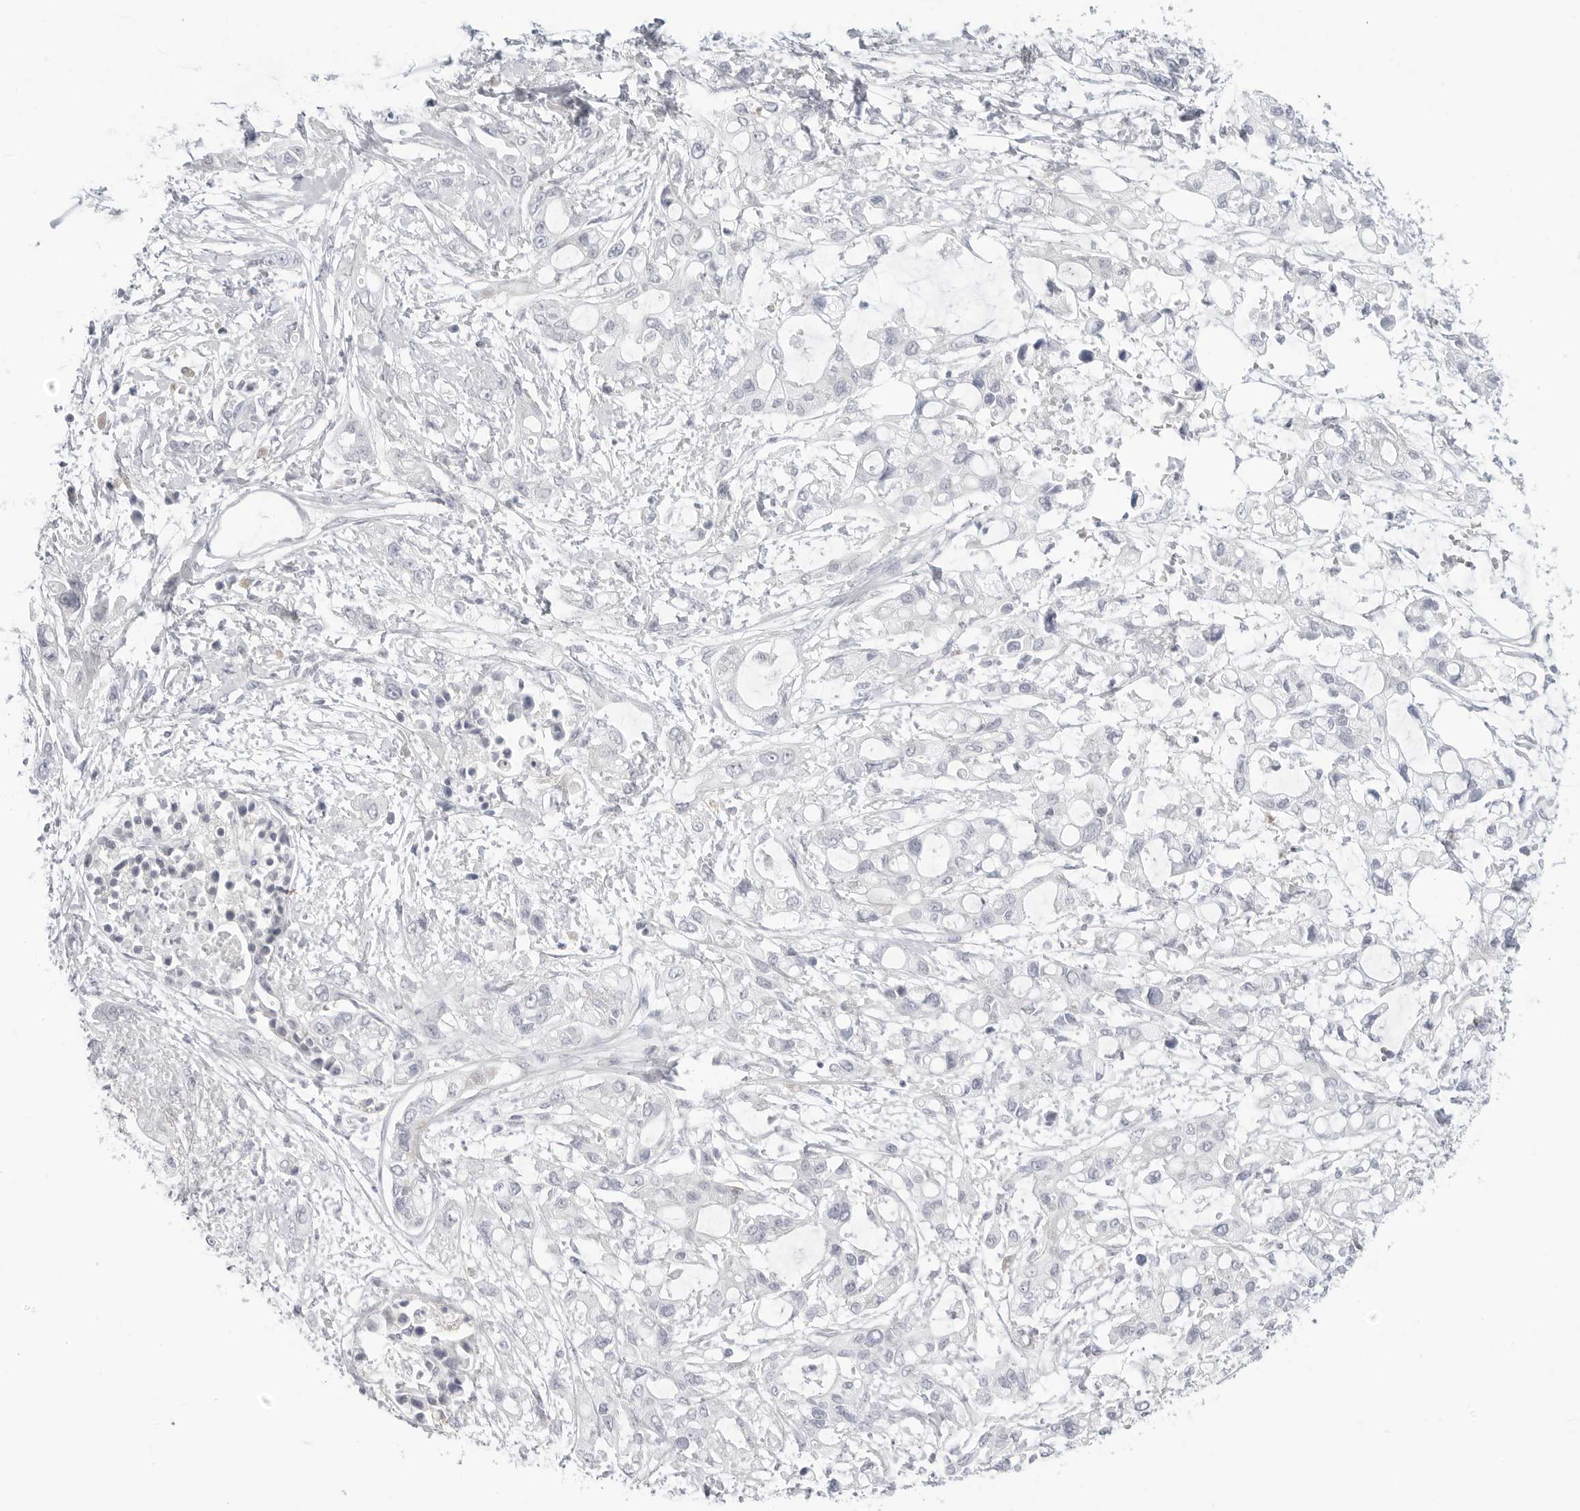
{"staining": {"intensity": "negative", "quantity": "none", "location": "none"}, "tissue": "pancreatic cancer", "cell_type": "Tumor cells", "image_type": "cancer", "snomed": [{"axis": "morphology", "description": "Adenocarcinoma, NOS"}, {"axis": "topography", "description": "Pancreas"}], "caption": "Immunohistochemistry (IHC) histopathology image of human adenocarcinoma (pancreatic) stained for a protein (brown), which displays no staining in tumor cells.", "gene": "STXBP3", "patient": {"sex": "male", "age": 68}}